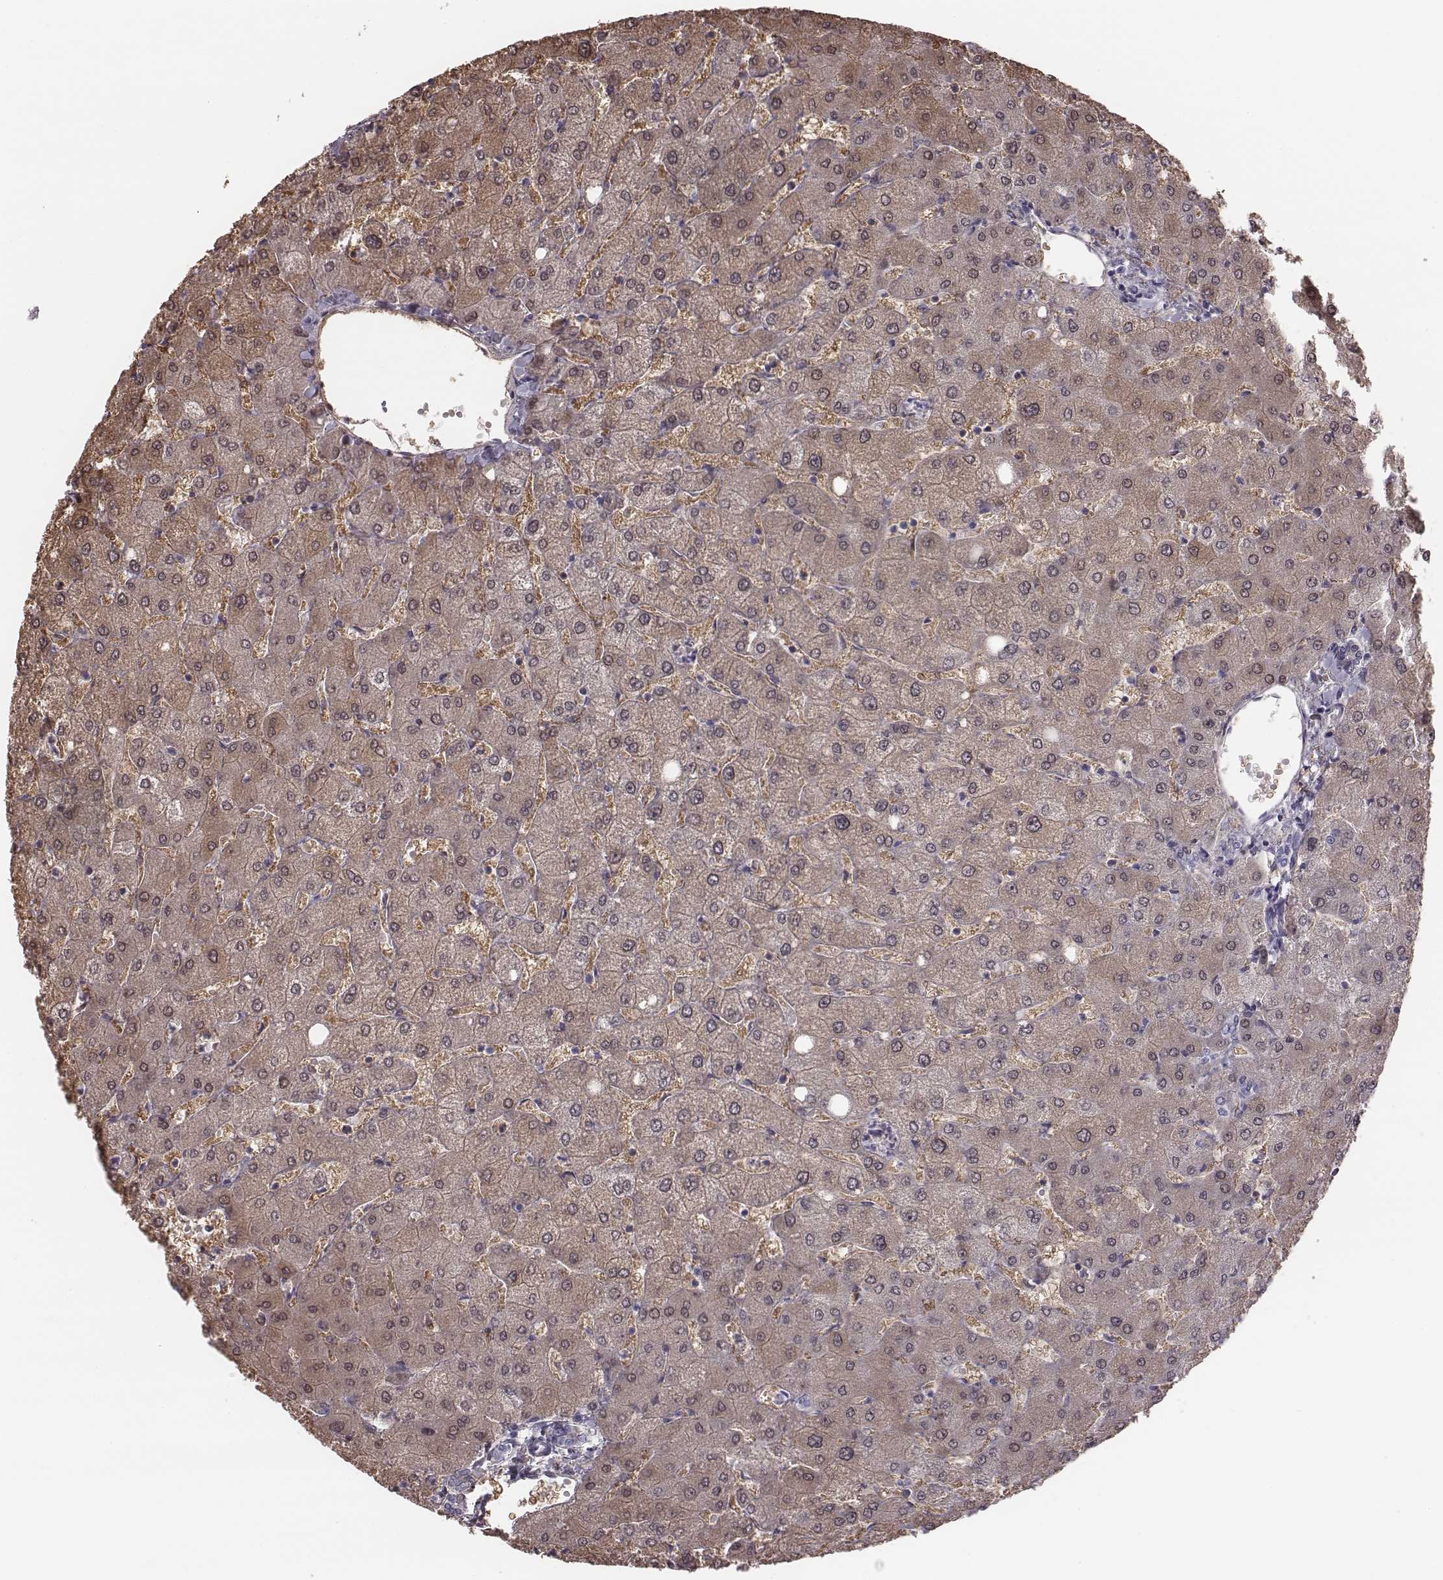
{"staining": {"intensity": "negative", "quantity": "none", "location": "none"}, "tissue": "liver", "cell_type": "Cholangiocytes", "image_type": "normal", "snomed": [{"axis": "morphology", "description": "Normal tissue, NOS"}, {"axis": "topography", "description": "Liver"}], "caption": "Benign liver was stained to show a protein in brown. There is no significant expression in cholangiocytes.", "gene": "CRISP1", "patient": {"sex": "female", "age": 54}}